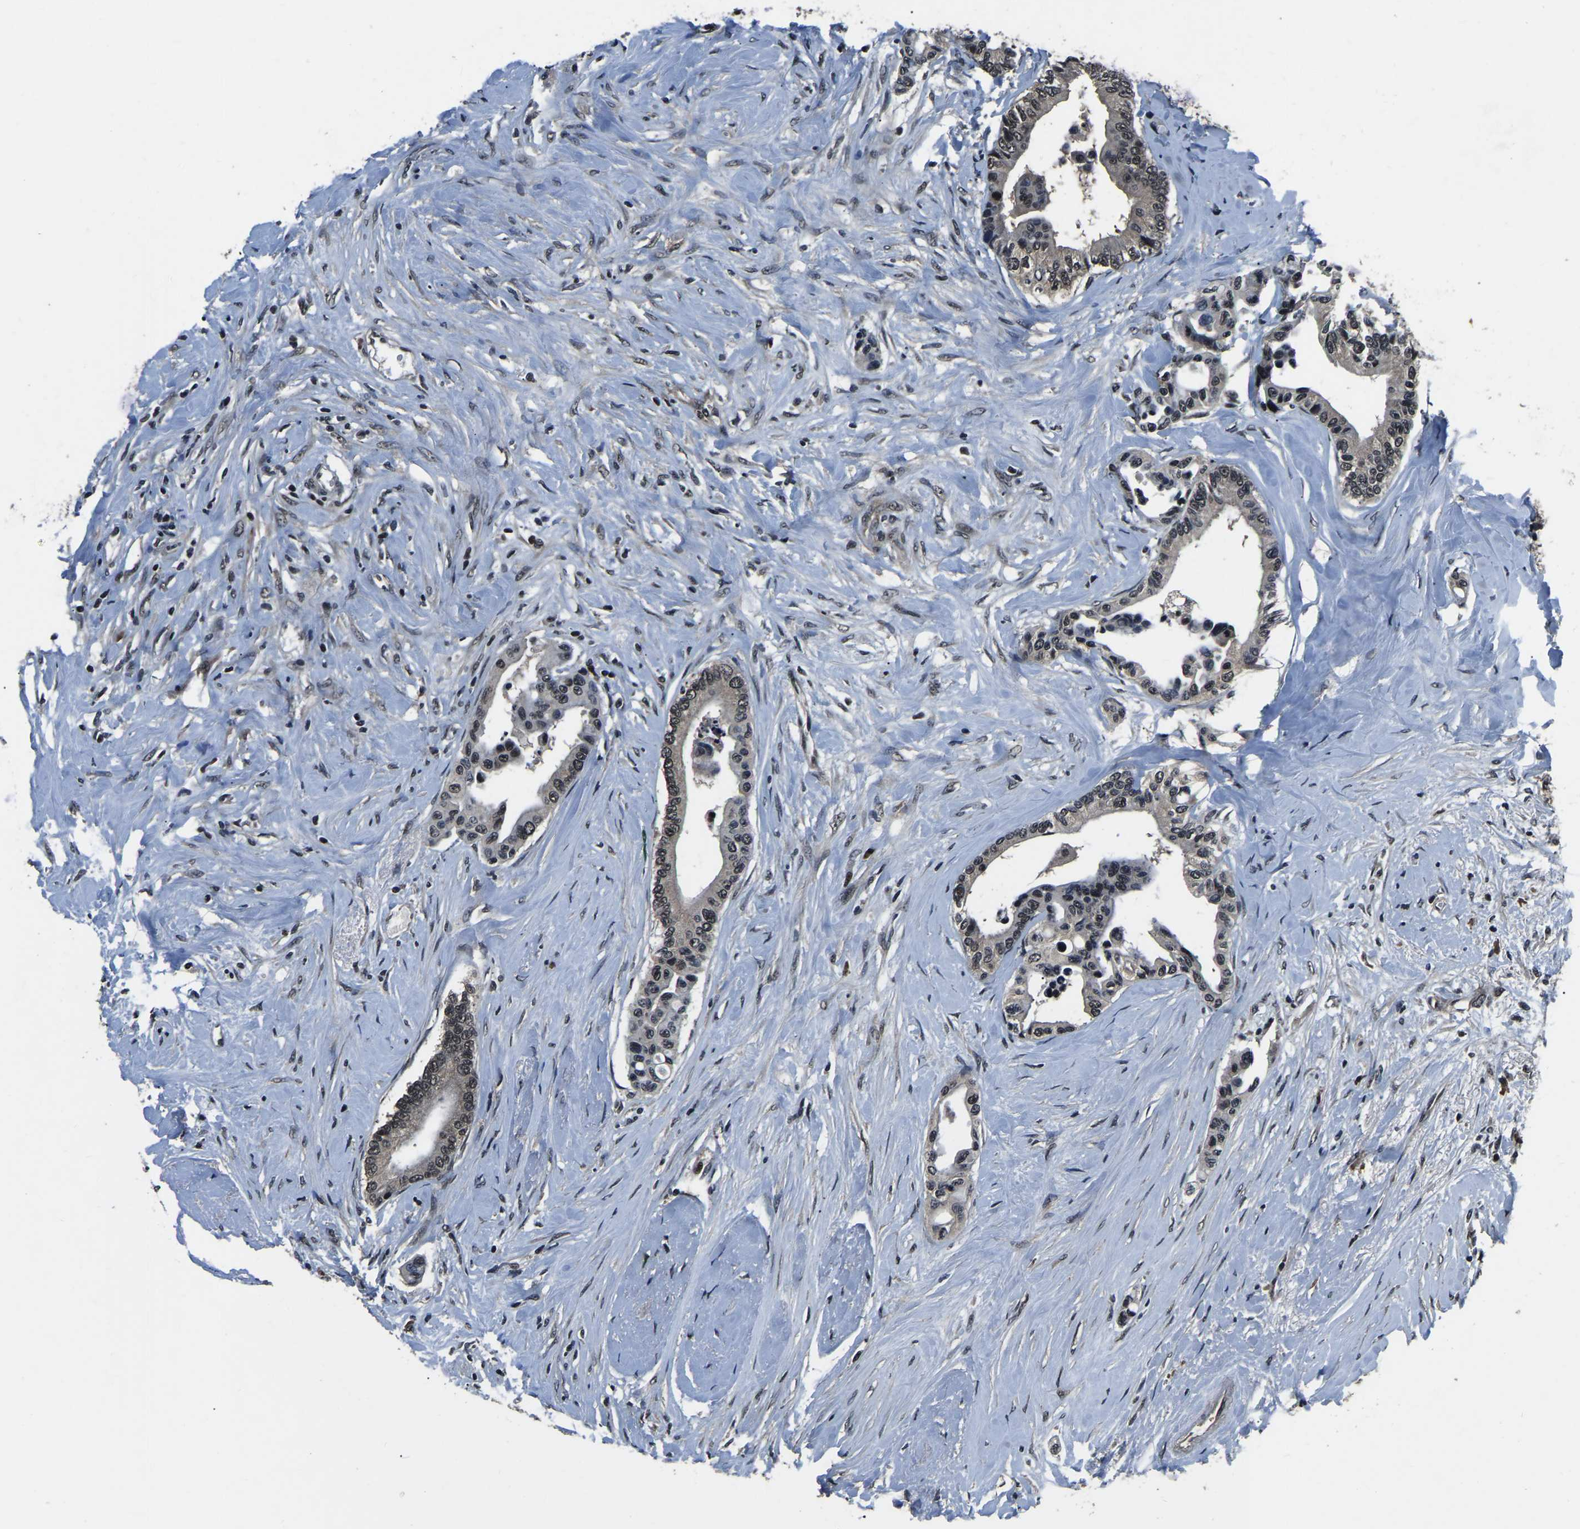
{"staining": {"intensity": "weak", "quantity": "<25%", "location": "nuclear"}, "tissue": "colorectal cancer", "cell_type": "Tumor cells", "image_type": "cancer", "snomed": [{"axis": "morphology", "description": "Normal tissue, NOS"}, {"axis": "morphology", "description": "Adenocarcinoma, NOS"}, {"axis": "topography", "description": "Colon"}], "caption": "An immunohistochemistry (IHC) image of colorectal cancer (adenocarcinoma) is shown. There is no staining in tumor cells of colorectal cancer (adenocarcinoma). (Immunohistochemistry (ihc), brightfield microscopy, high magnification).", "gene": "ANKIB1", "patient": {"sex": "male", "age": 82}}